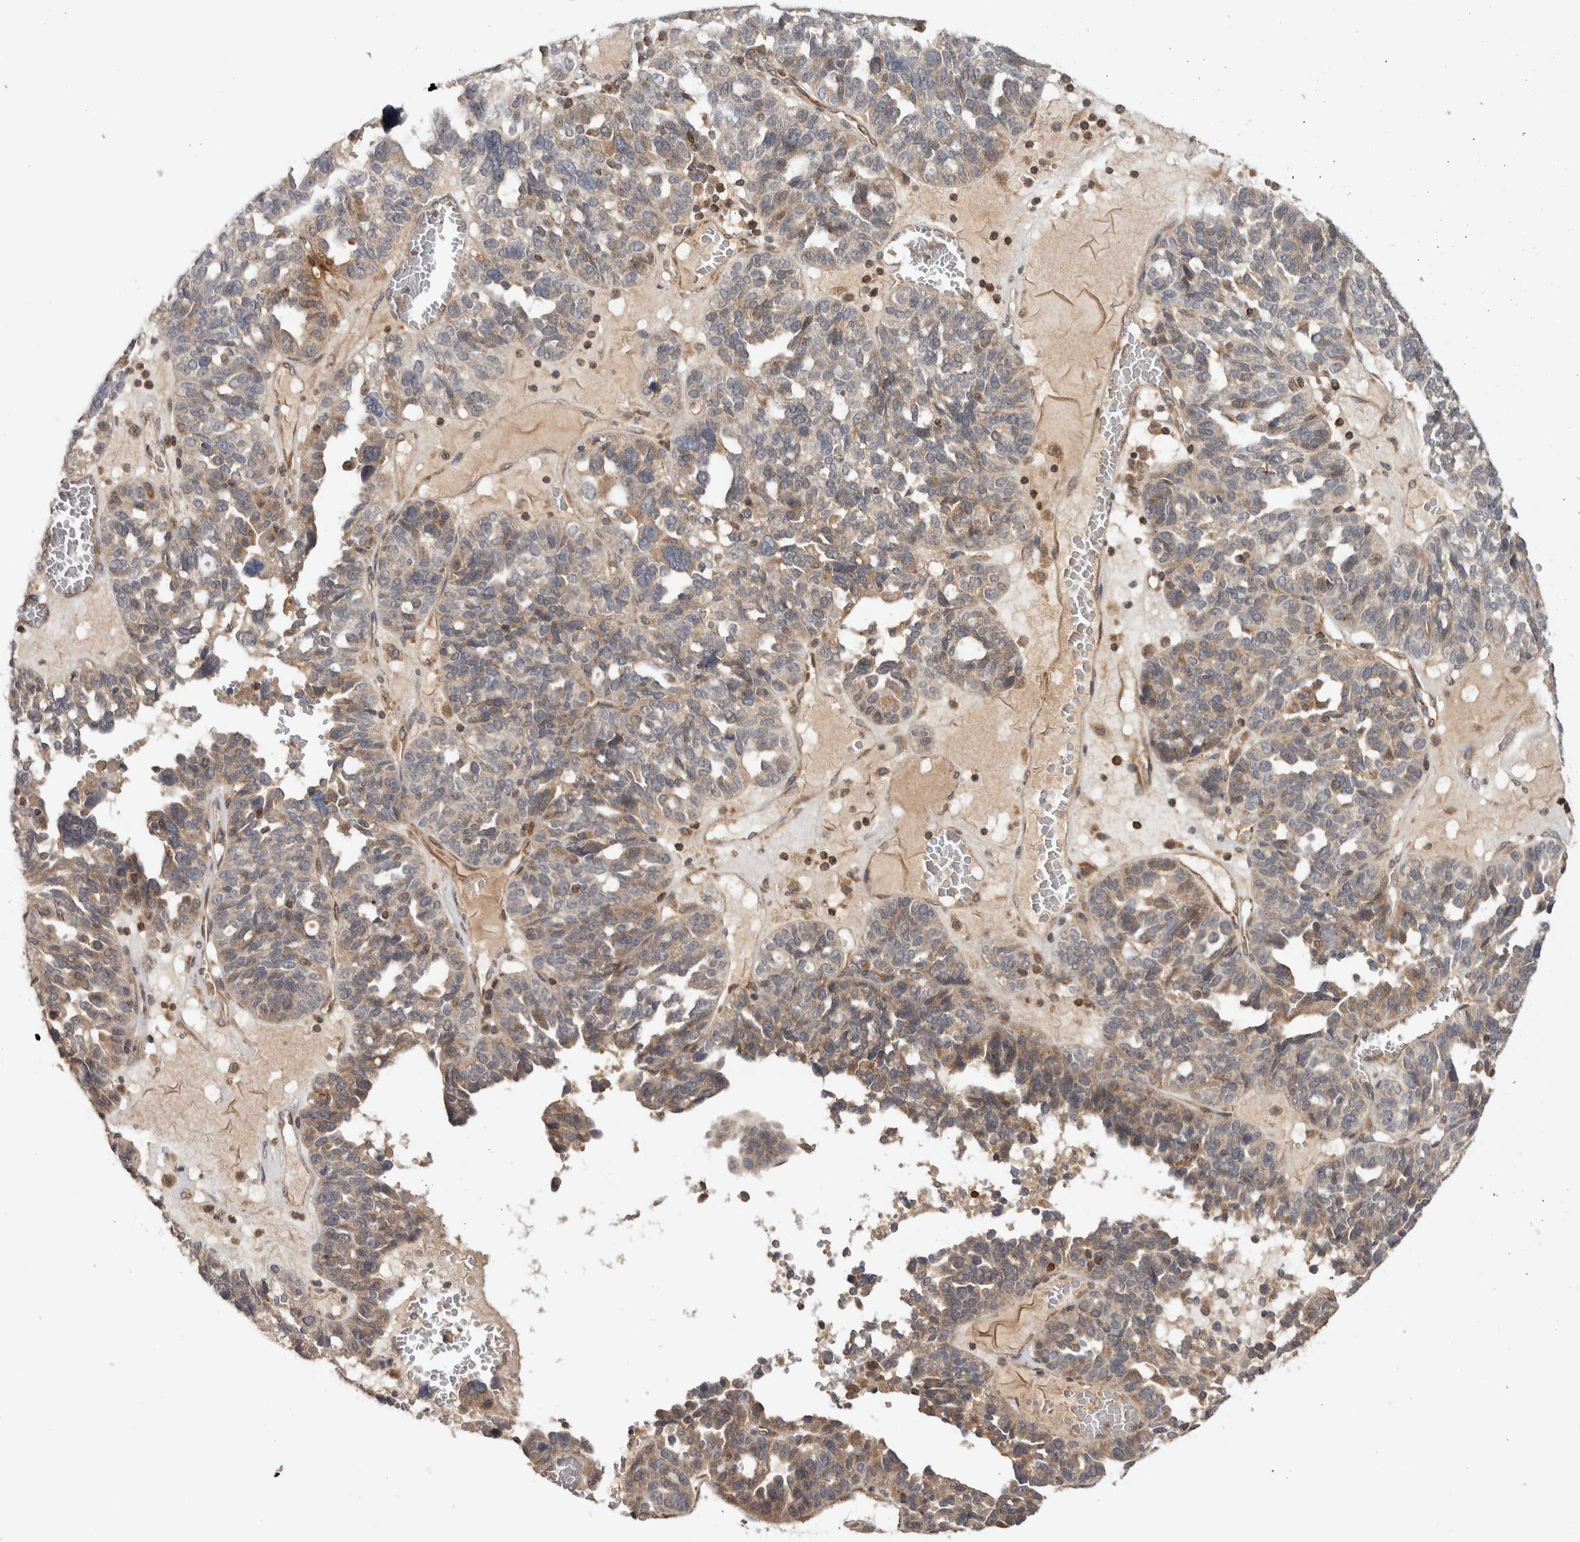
{"staining": {"intensity": "weak", "quantity": "25%-75%", "location": "cytoplasmic/membranous"}, "tissue": "ovarian cancer", "cell_type": "Tumor cells", "image_type": "cancer", "snomed": [{"axis": "morphology", "description": "Cystadenocarcinoma, serous, NOS"}, {"axis": "topography", "description": "Ovary"}], "caption": "The histopathology image shows a brown stain indicating the presence of a protein in the cytoplasmic/membranous of tumor cells in ovarian cancer. The protein of interest is stained brown, and the nuclei are stained in blue (DAB IHC with brightfield microscopy, high magnification).", "gene": "HMOX2", "patient": {"sex": "female", "age": 59}}